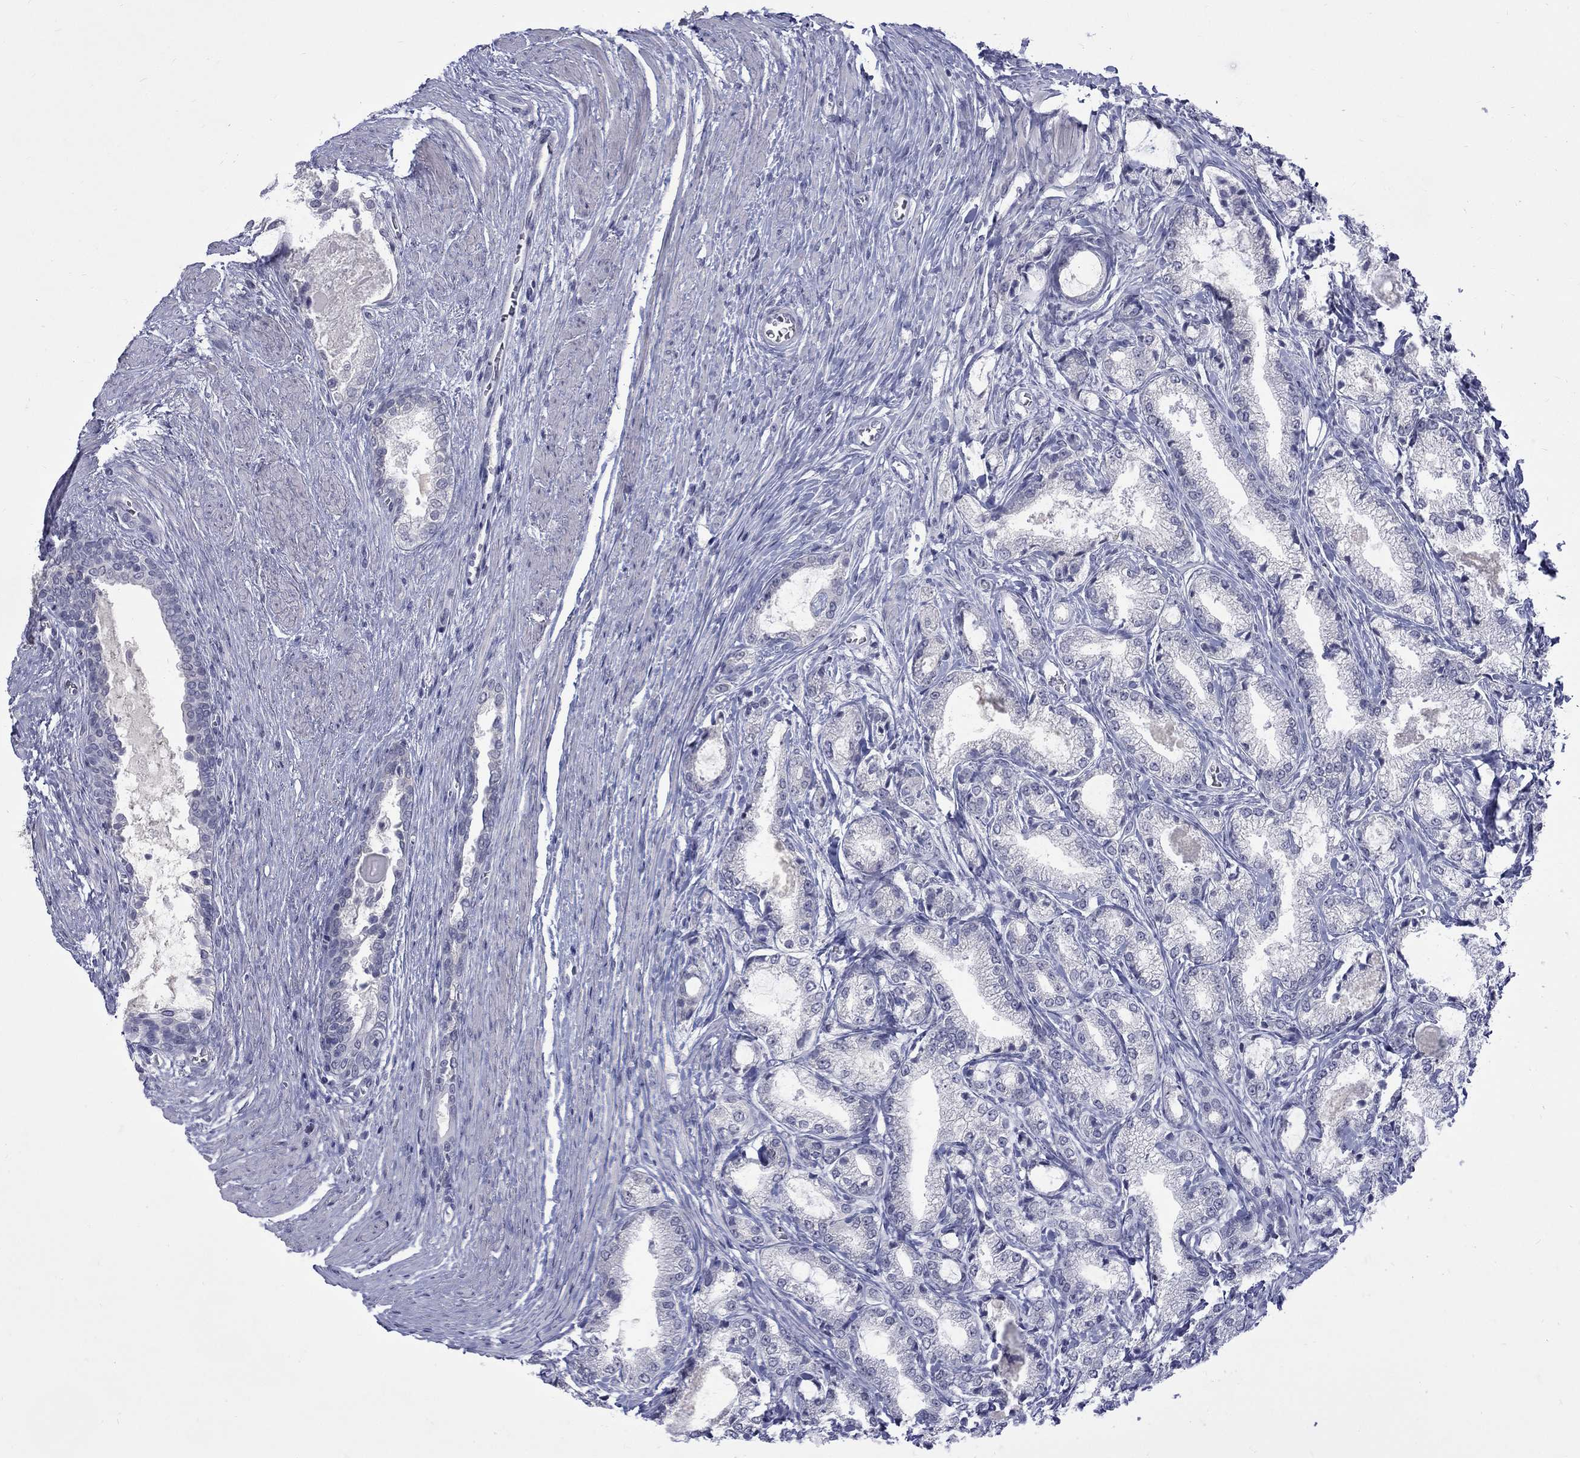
{"staining": {"intensity": "negative", "quantity": "none", "location": "none"}, "tissue": "prostate cancer", "cell_type": "Tumor cells", "image_type": "cancer", "snomed": [{"axis": "morphology", "description": "Adenocarcinoma, NOS"}, {"axis": "topography", "description": "Prostate and seminal vesicle, NOS"}, {"axis": "topography", "description": "Prostate"}], "caption": "The immunohistochemistry (IHC) micrograph has no significant expression in tumor cells of prostate cancer tissue.", "gene": "CTNND2", "patient": {"sex": "male", "age": 62}}